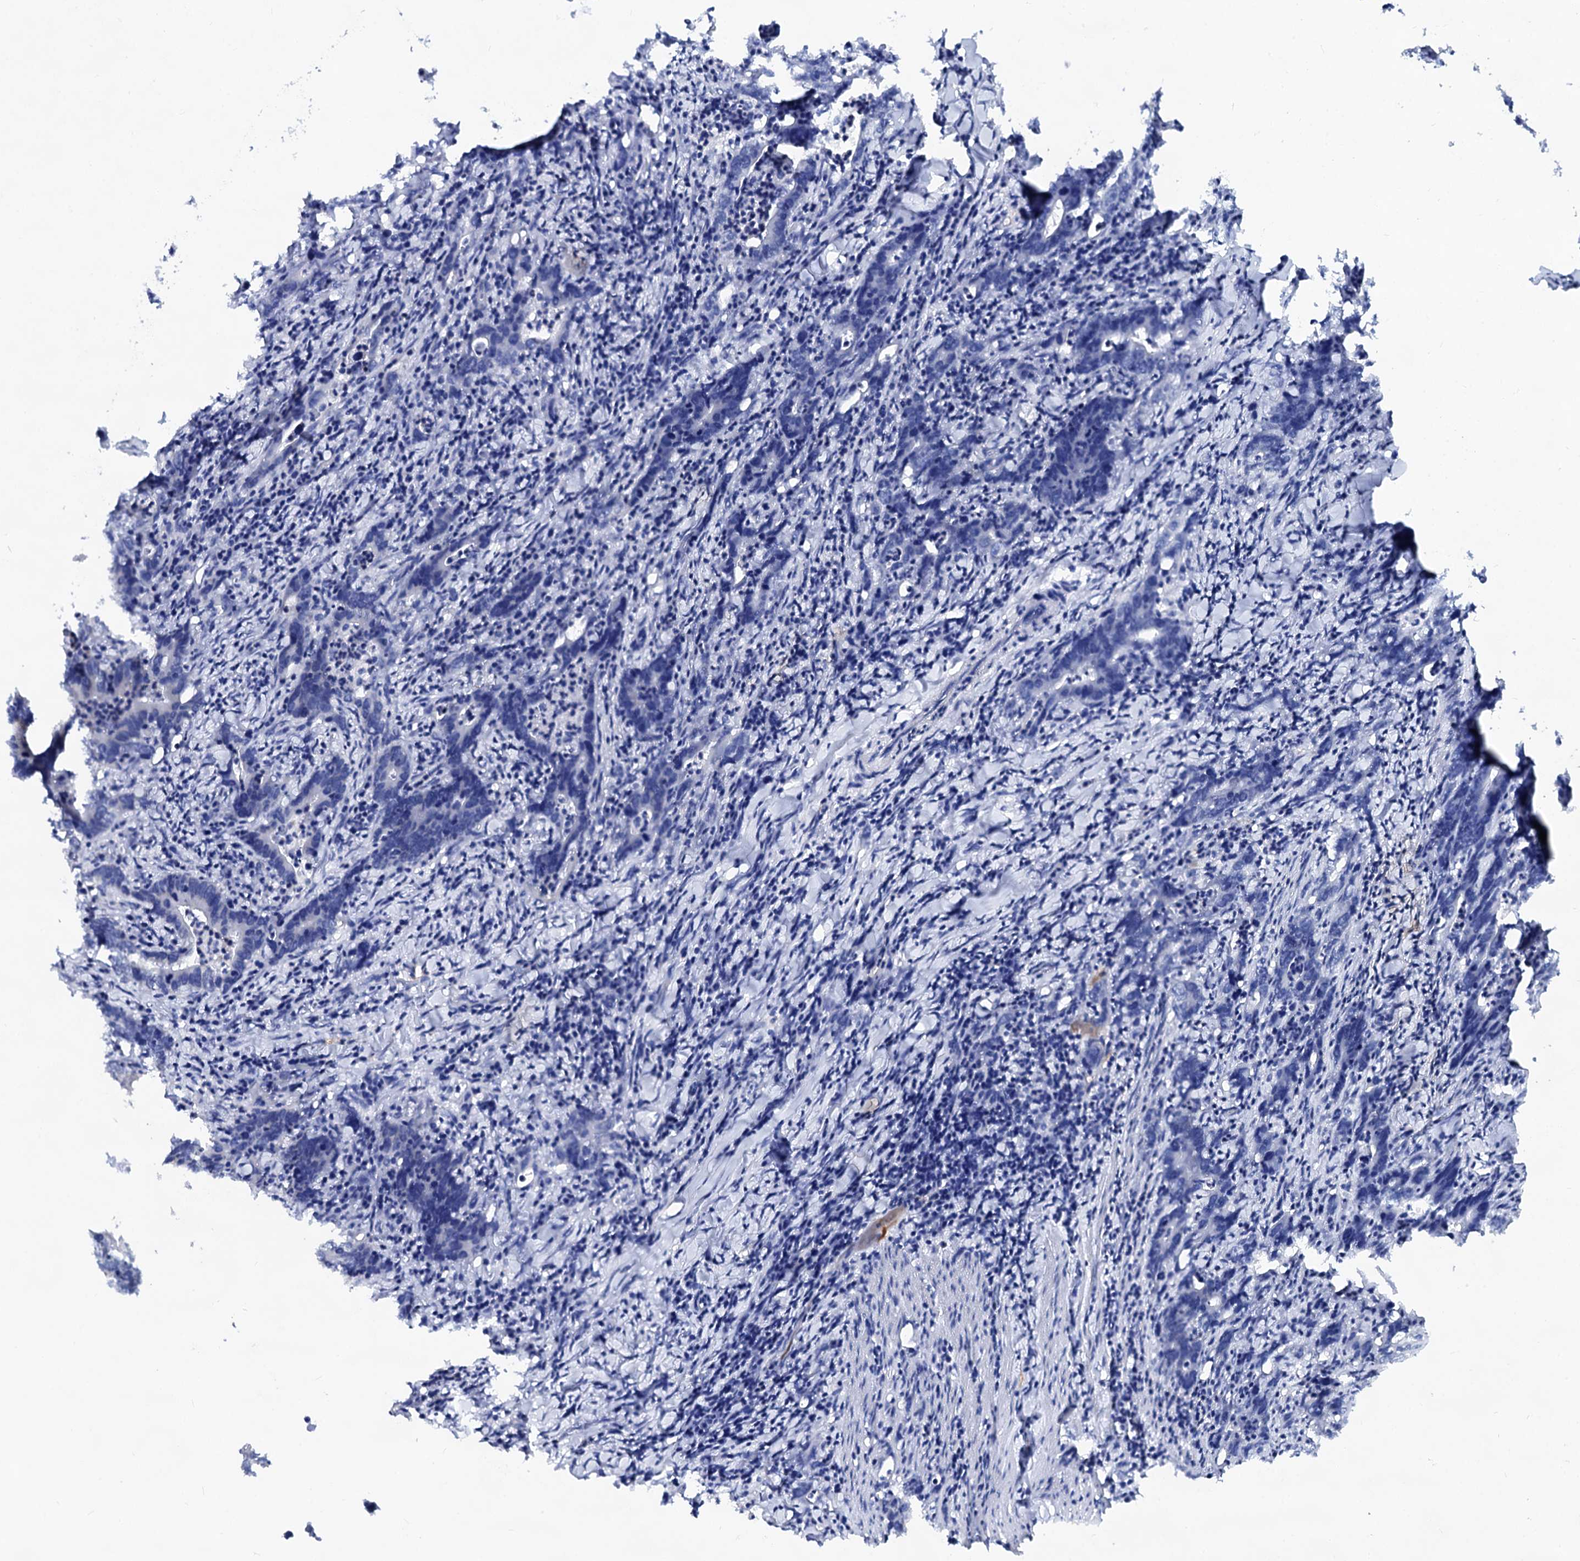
{"staining": {"intensity": "negative", "quantity": "none", "location": "none"}, "tissue": "colorectal cancer", "cell_type": "Tumor cells", "image_type": "cancer", "snomed": [{"axis": "morphology", "description": "Adenocarcinoma, NOS"}, {"axis": "topography", "description": "Colon"}], "caption": "Photomicrograph shows no significant protein expression in tumor cells of colorectal adenocarcinoma.", "gene": "CAPRIN2", "patient": {"sex": "female", "age": 75}}